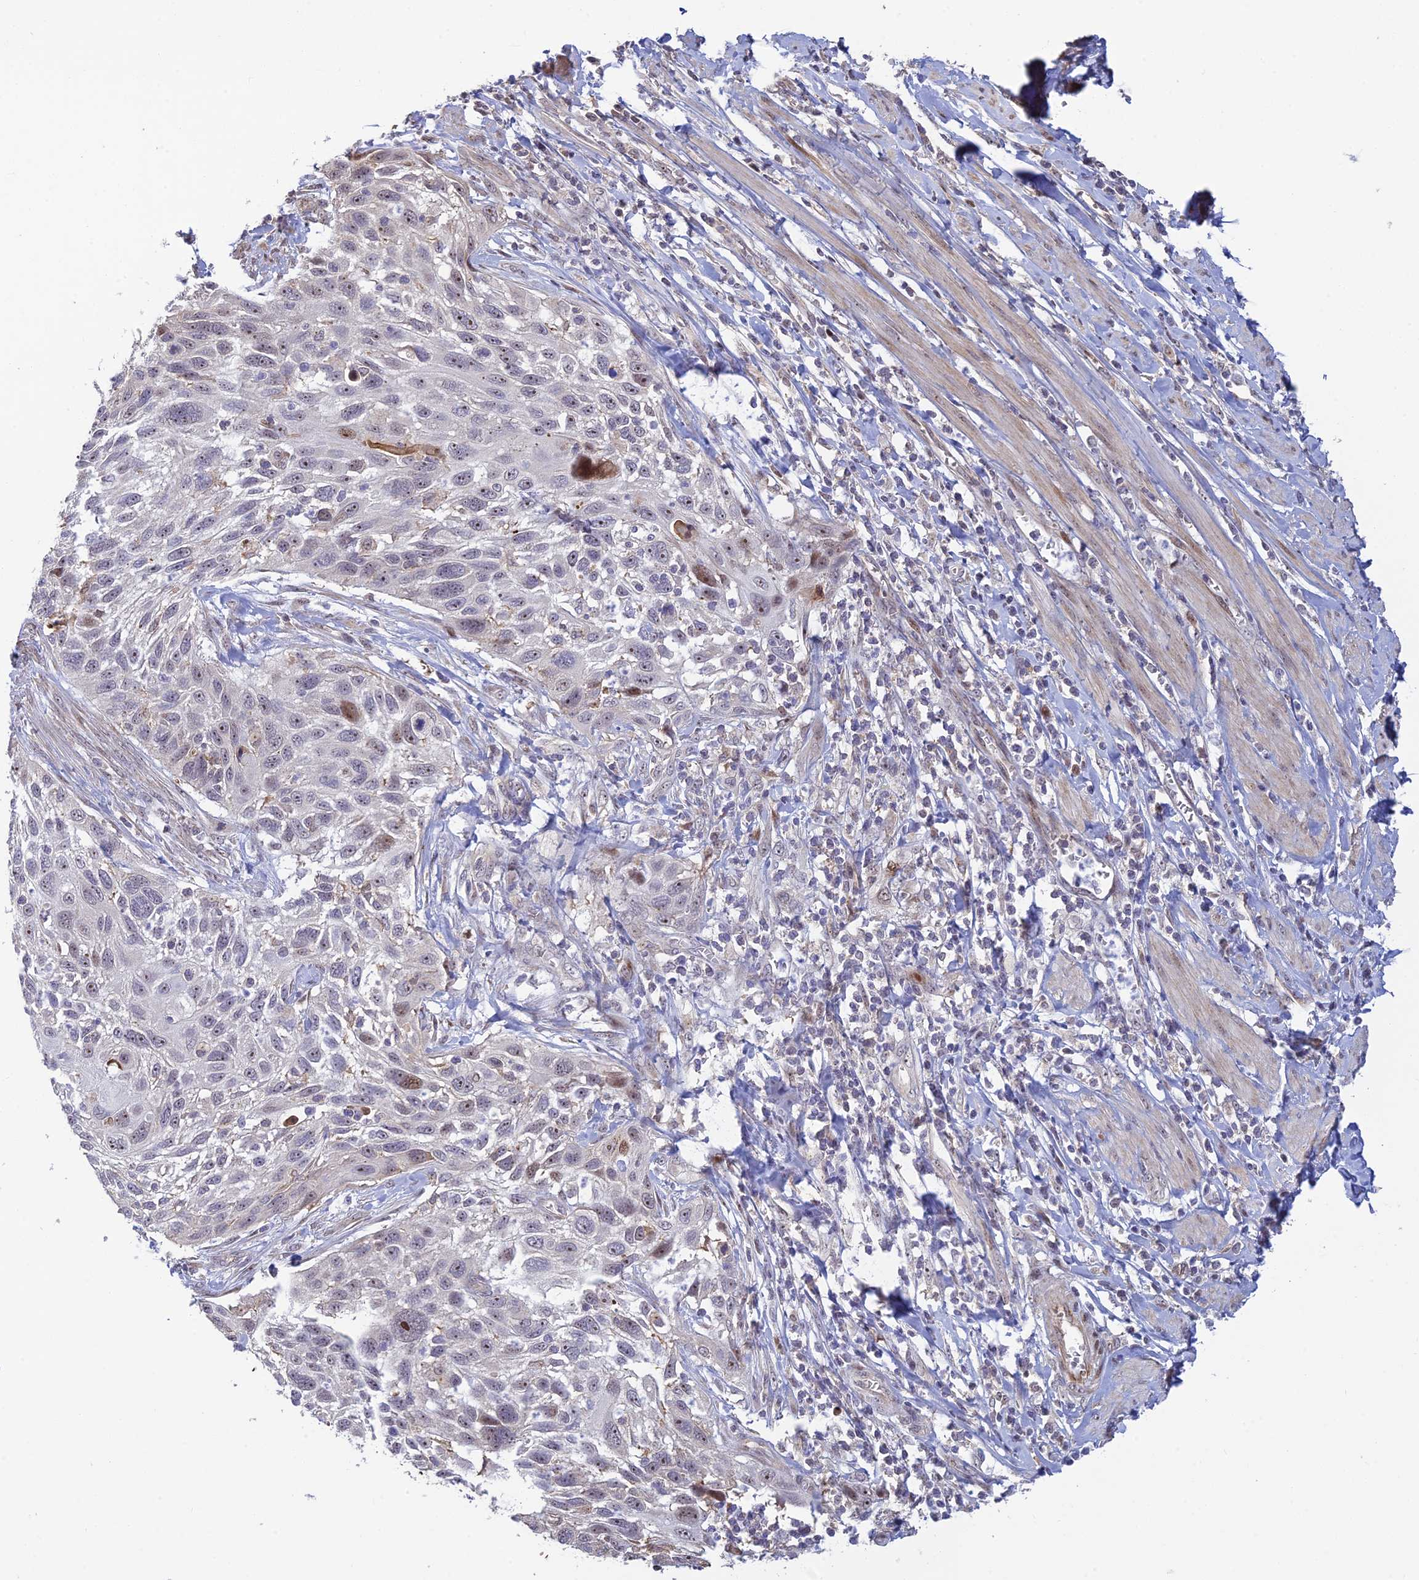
{"staining": {"intensity": "moderate", "quantity": "<25%", "location": "nuclear"}, "tissue": "cervical cancer", "cell_type": "Tumor cells", "image_type": "cancer", "snomed": [{"axis": "morphology", "description": "Squamous cell carcinoma, NOS"}, {"axis": "topography", "description": "Cervix"}], "caption": "A brown stain shows moderate nuclear positivity of a protein in cervical cancer tumor cells. (DAB = brown stain, brightfield microscopy at high magnification).", "gene": "UFSP2", "patient": {"sex": "female", "age": 70}}